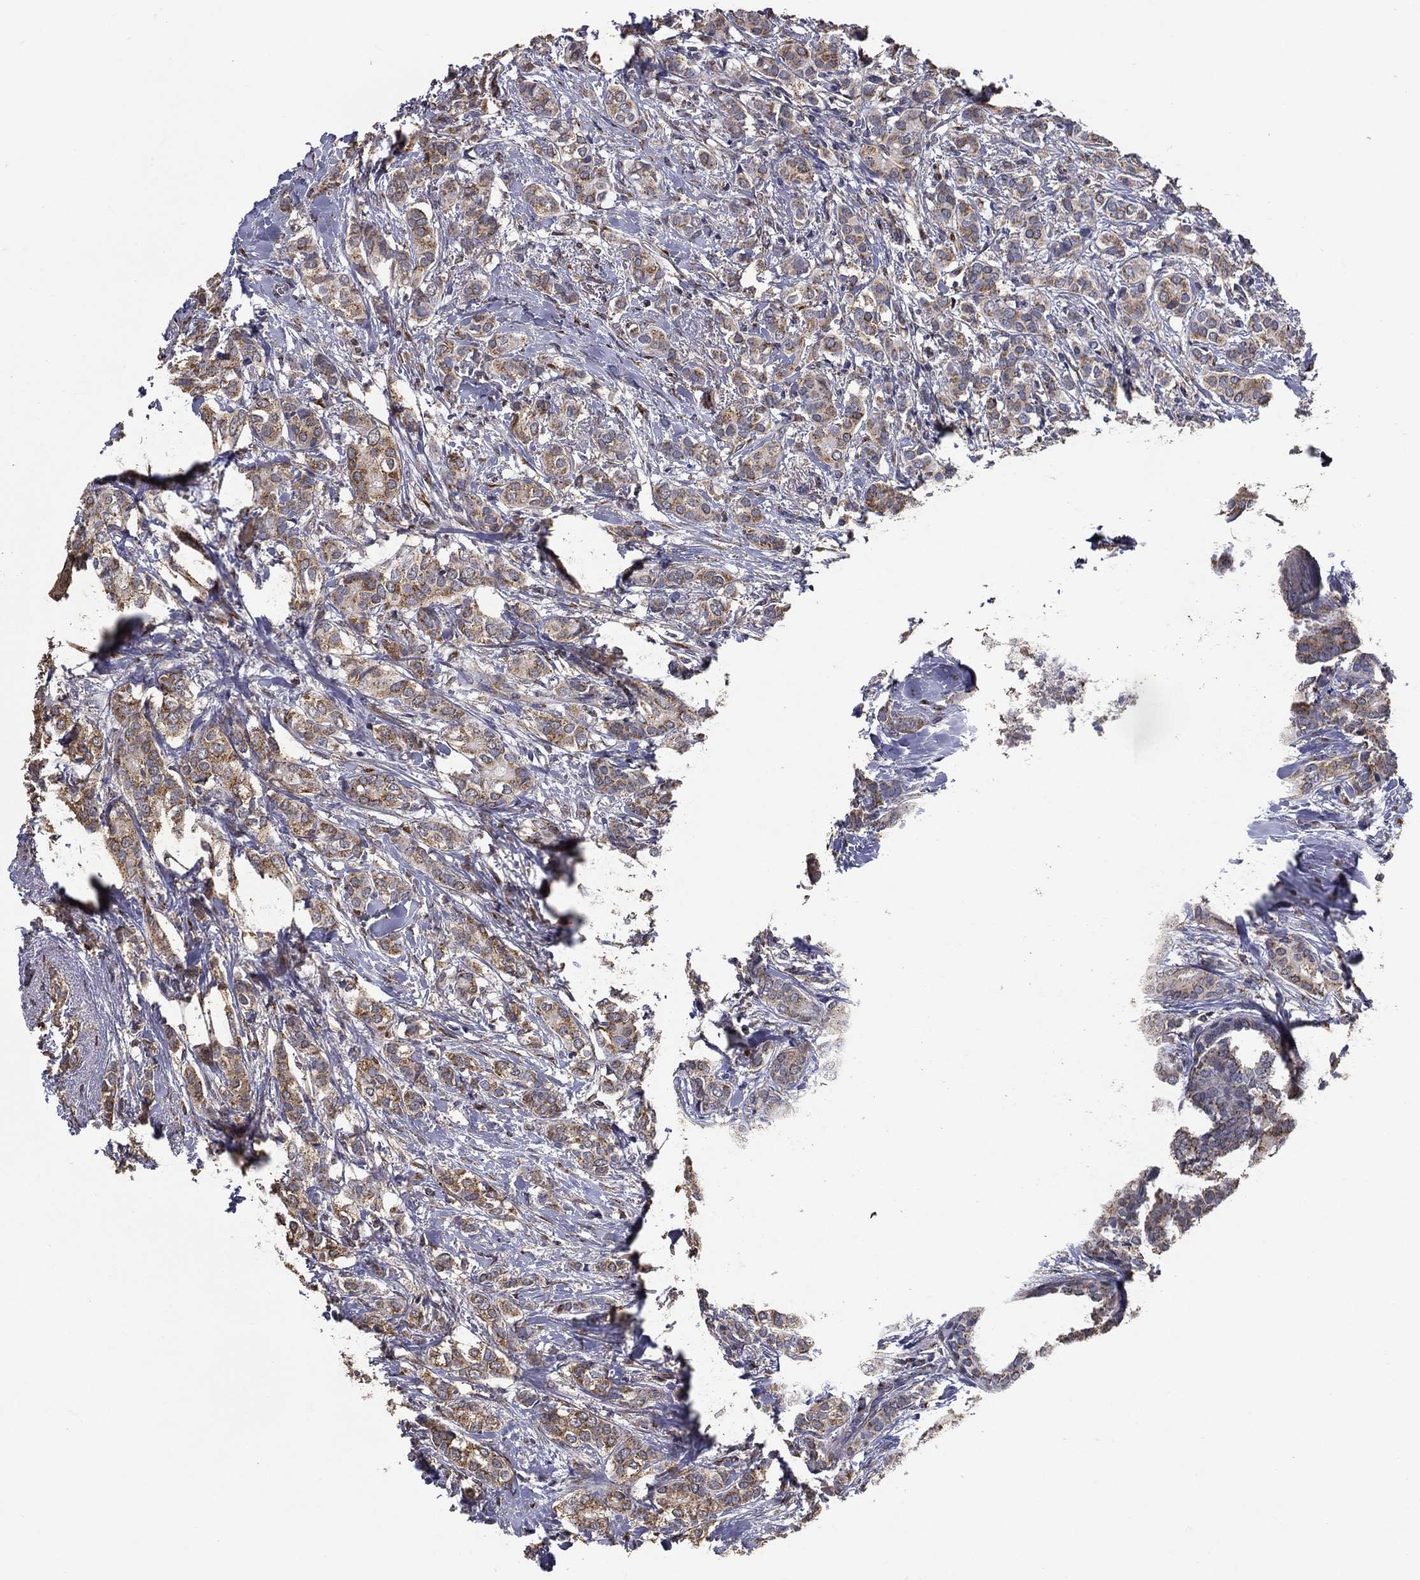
{"staining": {"intensity": "weak", "quantity": ">75%", "location": "cytoplasmic/membranous"}, "tissue": "breast cancer", "cell_type": "Tumor cells", "image_type": "cancer", "snomed": [{"axis": "morphology", "description": "Duct carcinoma"}, {"axis": "topography", "description": "Breast"}], "caption": "Immunohistochemical staining of human breast cancer demonstrates low levels of weak cytoplasmic/membranous protein expression in approximately >75% of tumor cells.", "gene": "GPR183", "patient": {"sex": "female", "age": 73}}